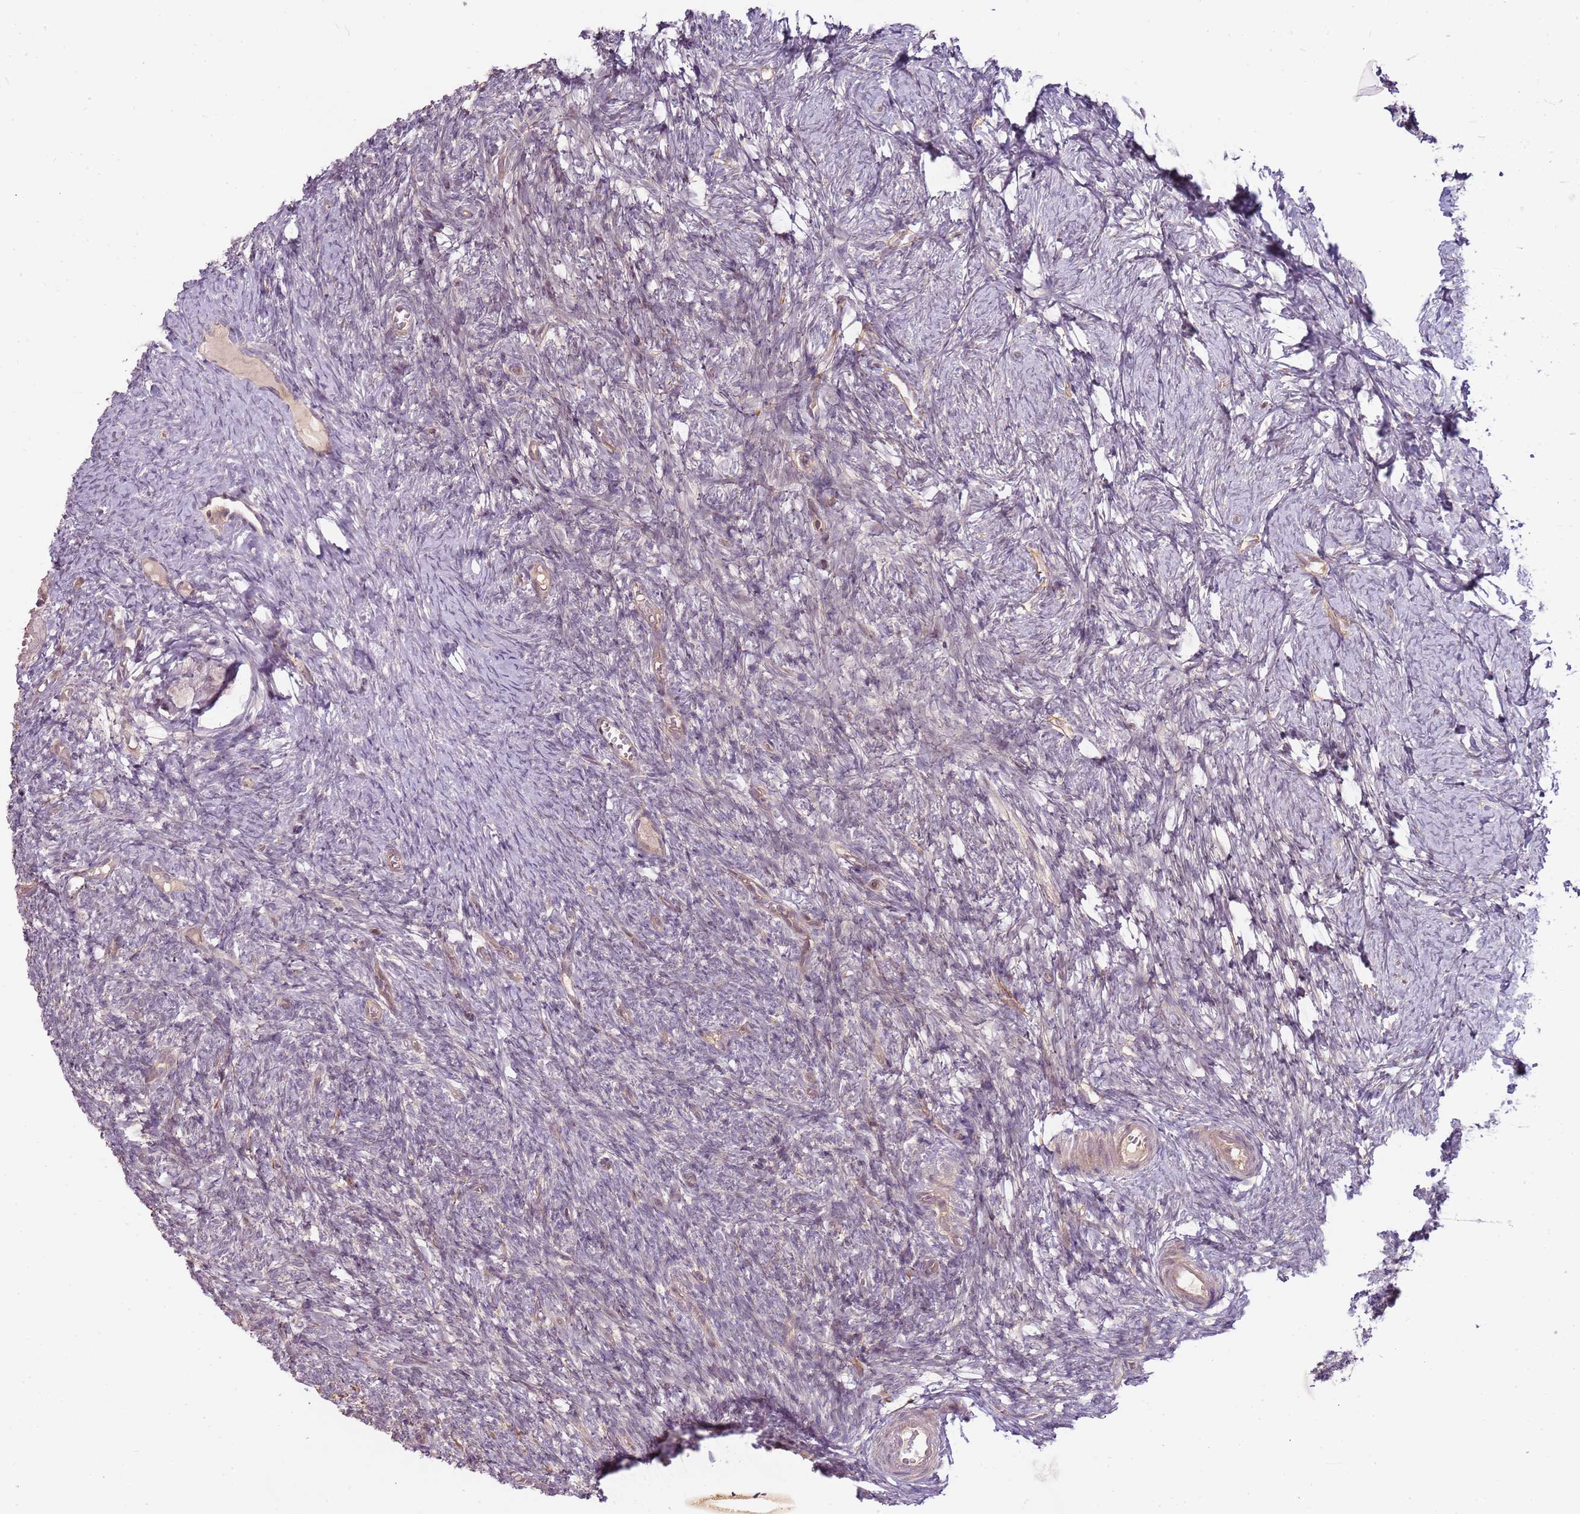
{"staining": {"intensity": "negative", "quantity": "none", "location": "none"}, "tissue": "ovary", "cell_type": "Ovarian stroma cells", "image_type": "normal", "snomed": [{"axis": "morphology", "description": "Normal tissue, NOS"}, {"axis": "topography", "description": "Ovary"}], "caption": "This is an immunohistochemistry (IHC) photomicrograph of unremarkable ovary. There is no positivity in ovarian stroma cells.", "gene": "GSTO2", "patient": {"sex": "female", "age": 39}}